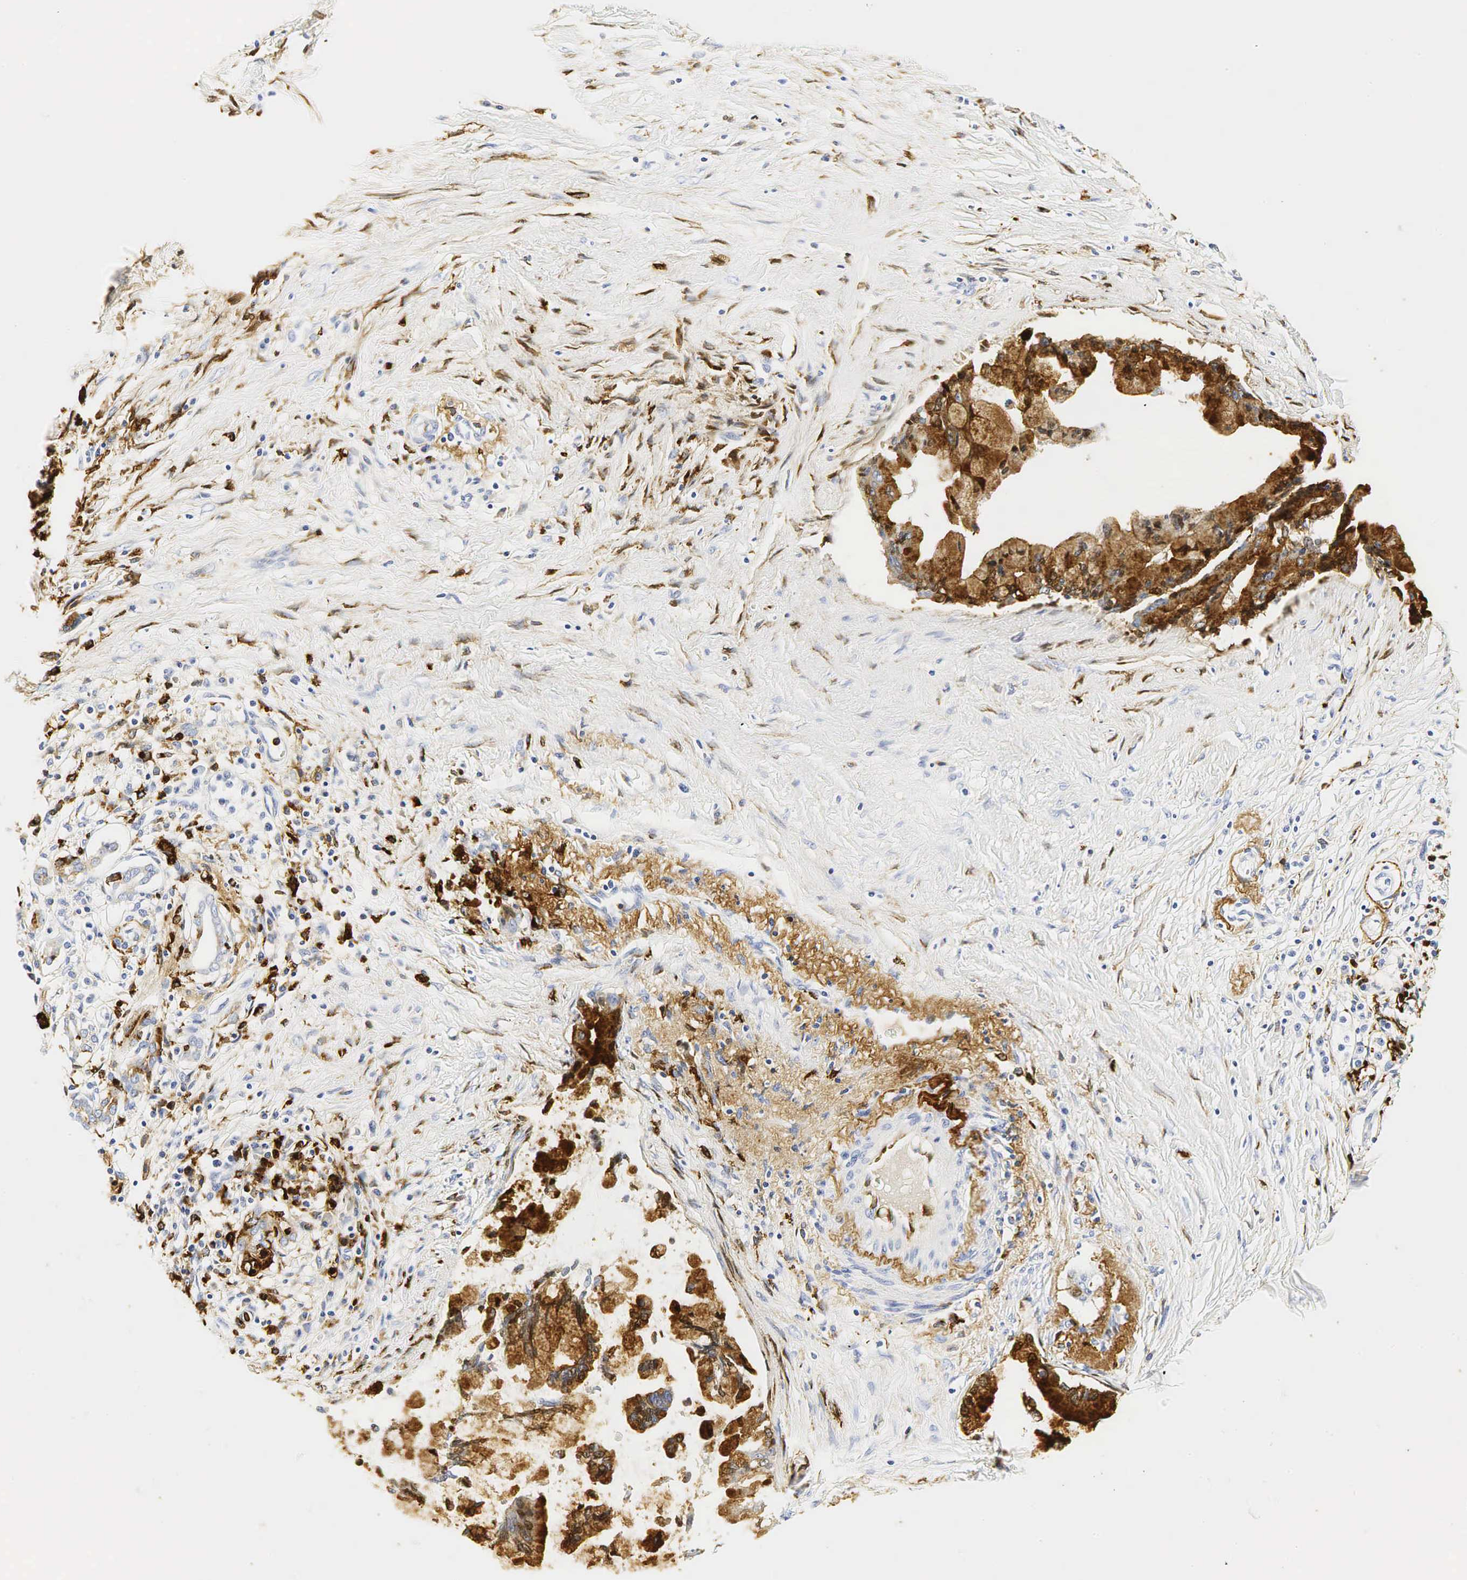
{"staining": {"intensity": "strong", "quantity": "<25%", "location": "cytoplasmic/membranous"}, "tissue": "pancreatic cancer", "cell_type": "Tumor cells", "image_type": "cancer", "snomed": [{"axis": "morphology", "description": "Adenocarcinoma, NOS"}, {"axis": "topography", "description": "Pancreas"}], "caption": "About <25% of tumor cells in pancreatic cancer display strong cytoplasmic/membranous protein staining as visualized by brown immunohistochemical staining.", "gene": "LYZ", "patient": {"sex": "male", "age": 59}}